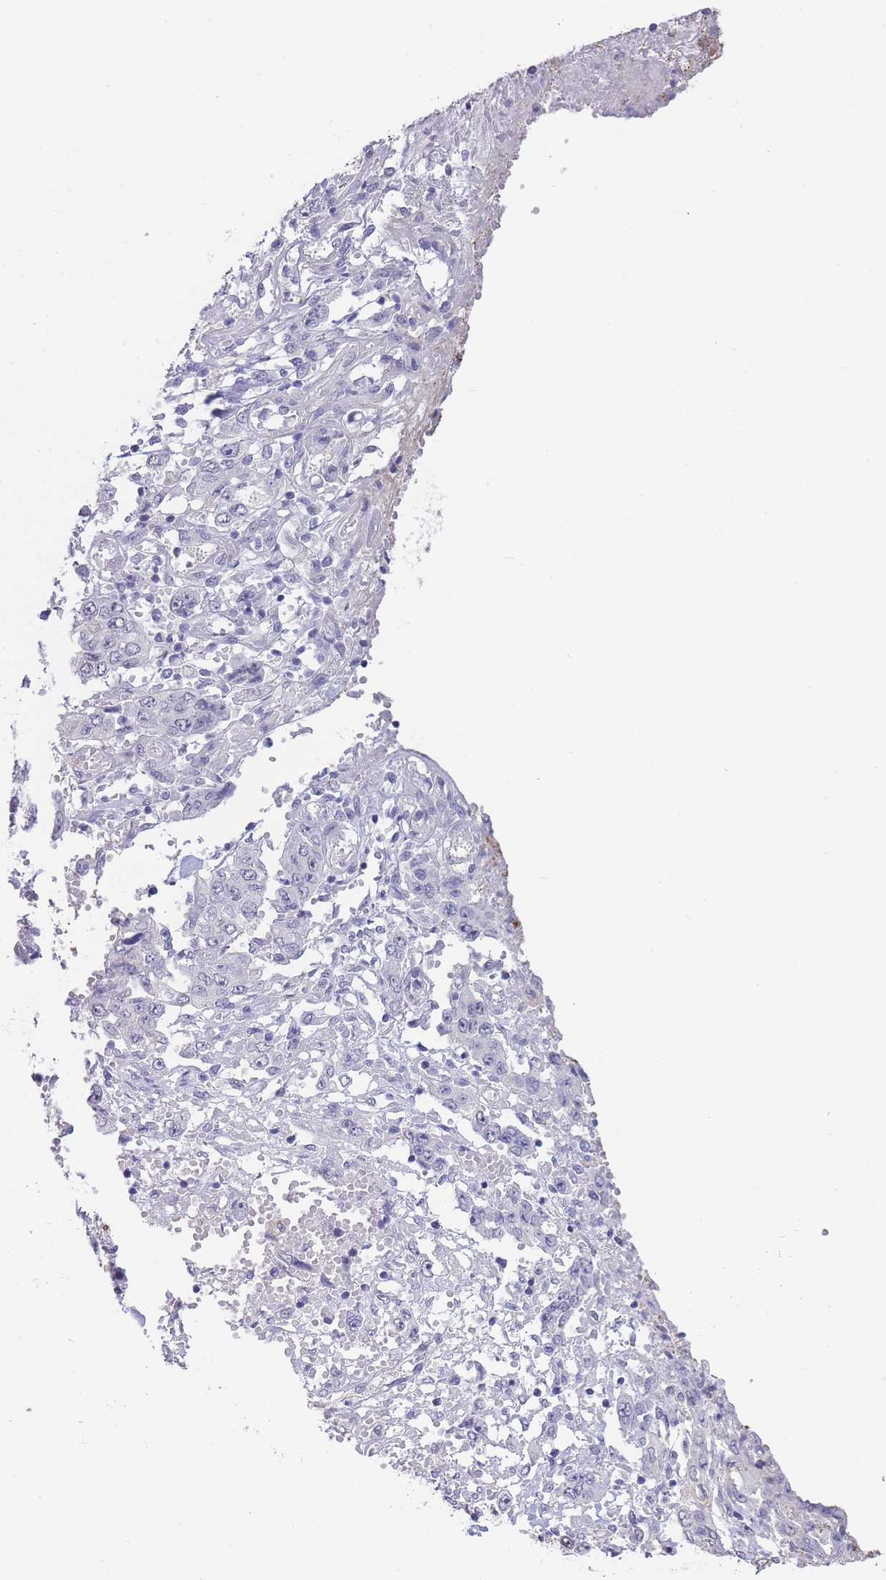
{"staining": {"intensity": "negative", "quantity": "none", "location": "none"}, "tissue": "stomach cancer", "cell_type": "Tumor cells", "image_type": "cancer", "snomed": [{"axis": "morphology", "description": "Adenocarcinoma, NOS"}, {"axis": "topography", "description": "Stomach, upper"}], "caption": "The photomicrograph demonstrates no staining of tumor cells in stomach cancer (adenocarcinoma).", "gene": "CD37", "patient": {"sex": "male", "age": 62}}